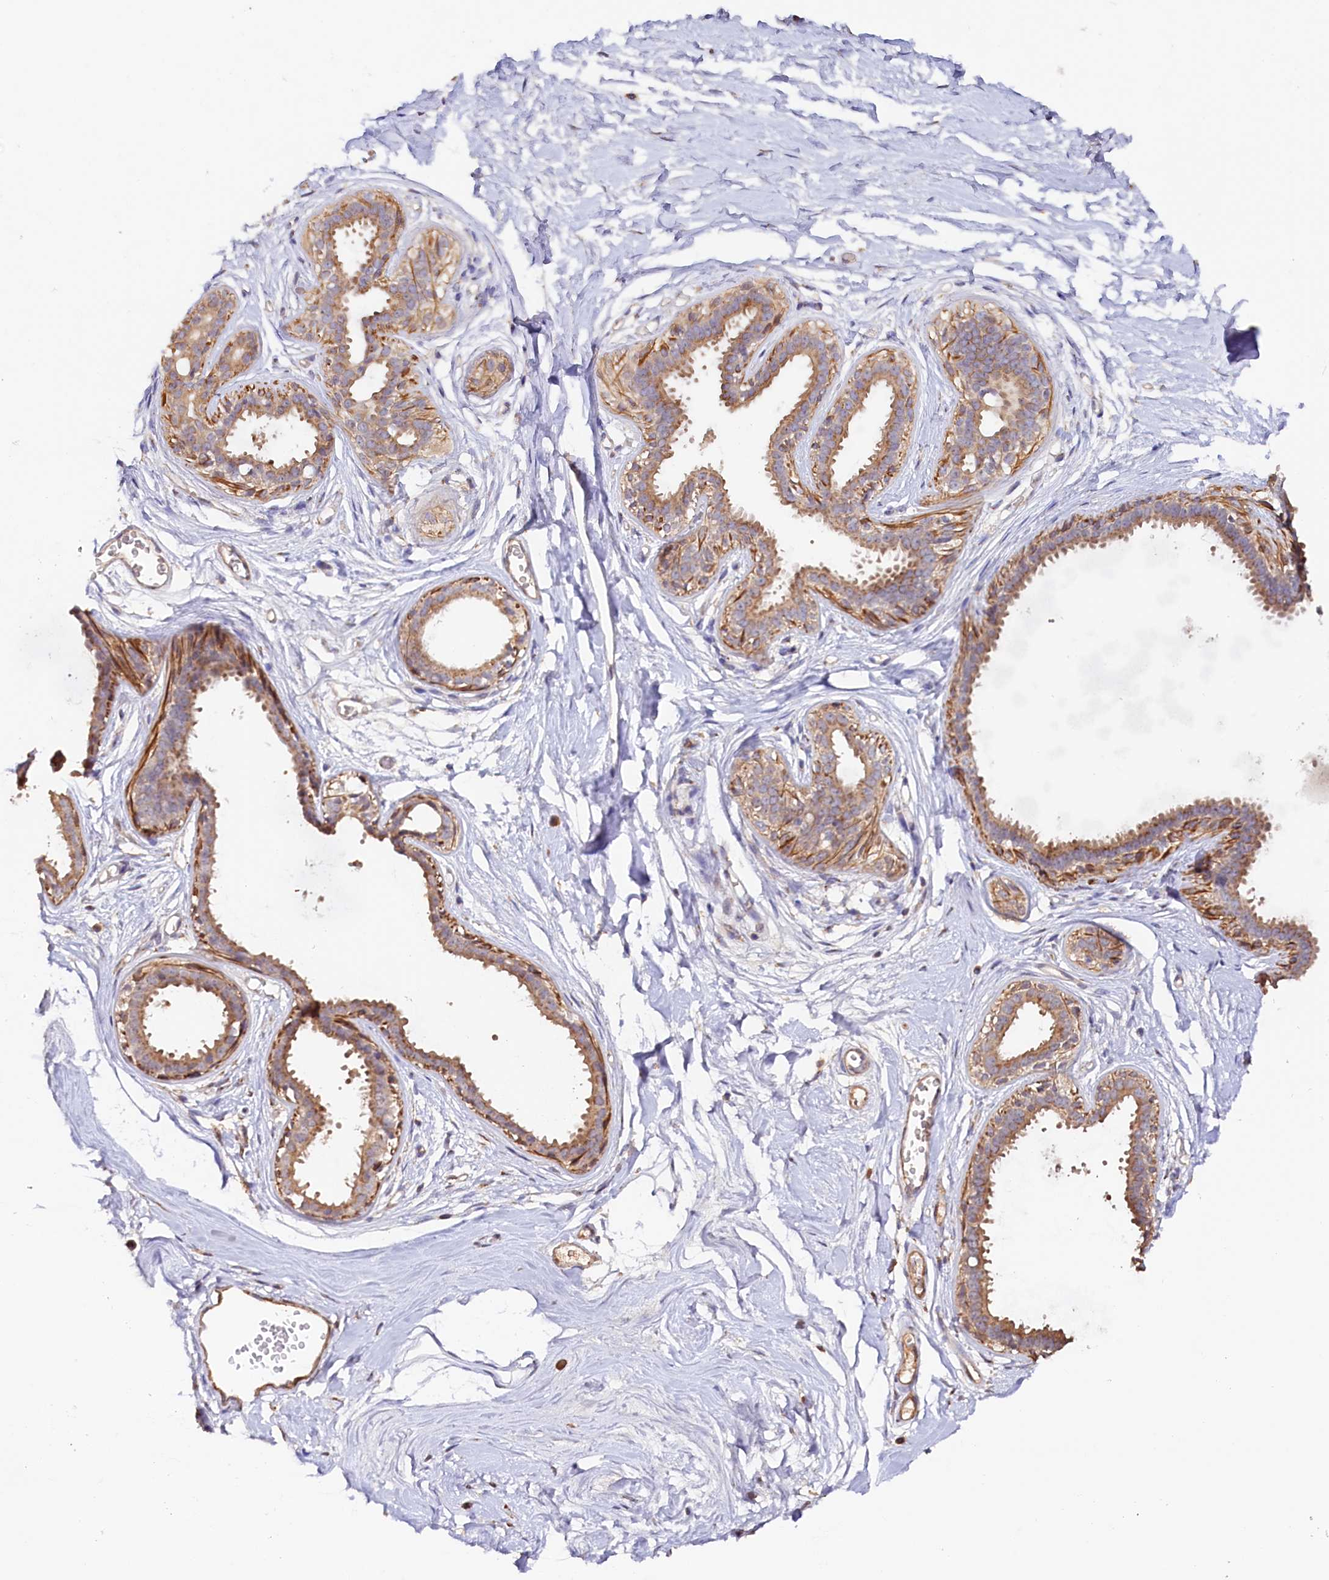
{"staining": {"intensity": "negative", "quantity": "none", "location": "none"}, "tissue": "breast", "cell_type": "Adipocytes", "image_type": "normal", "snomed": [{"axis": "morphology", "description": "Normal tissue, NOS"}, {"axis": "topography", "description": "Breast"}], "caption": "The histopathology image reveals no staining of adipocytes in benign breast.", "gene": "TANGO6", "patient": {"sex": "female", "age": 45}}